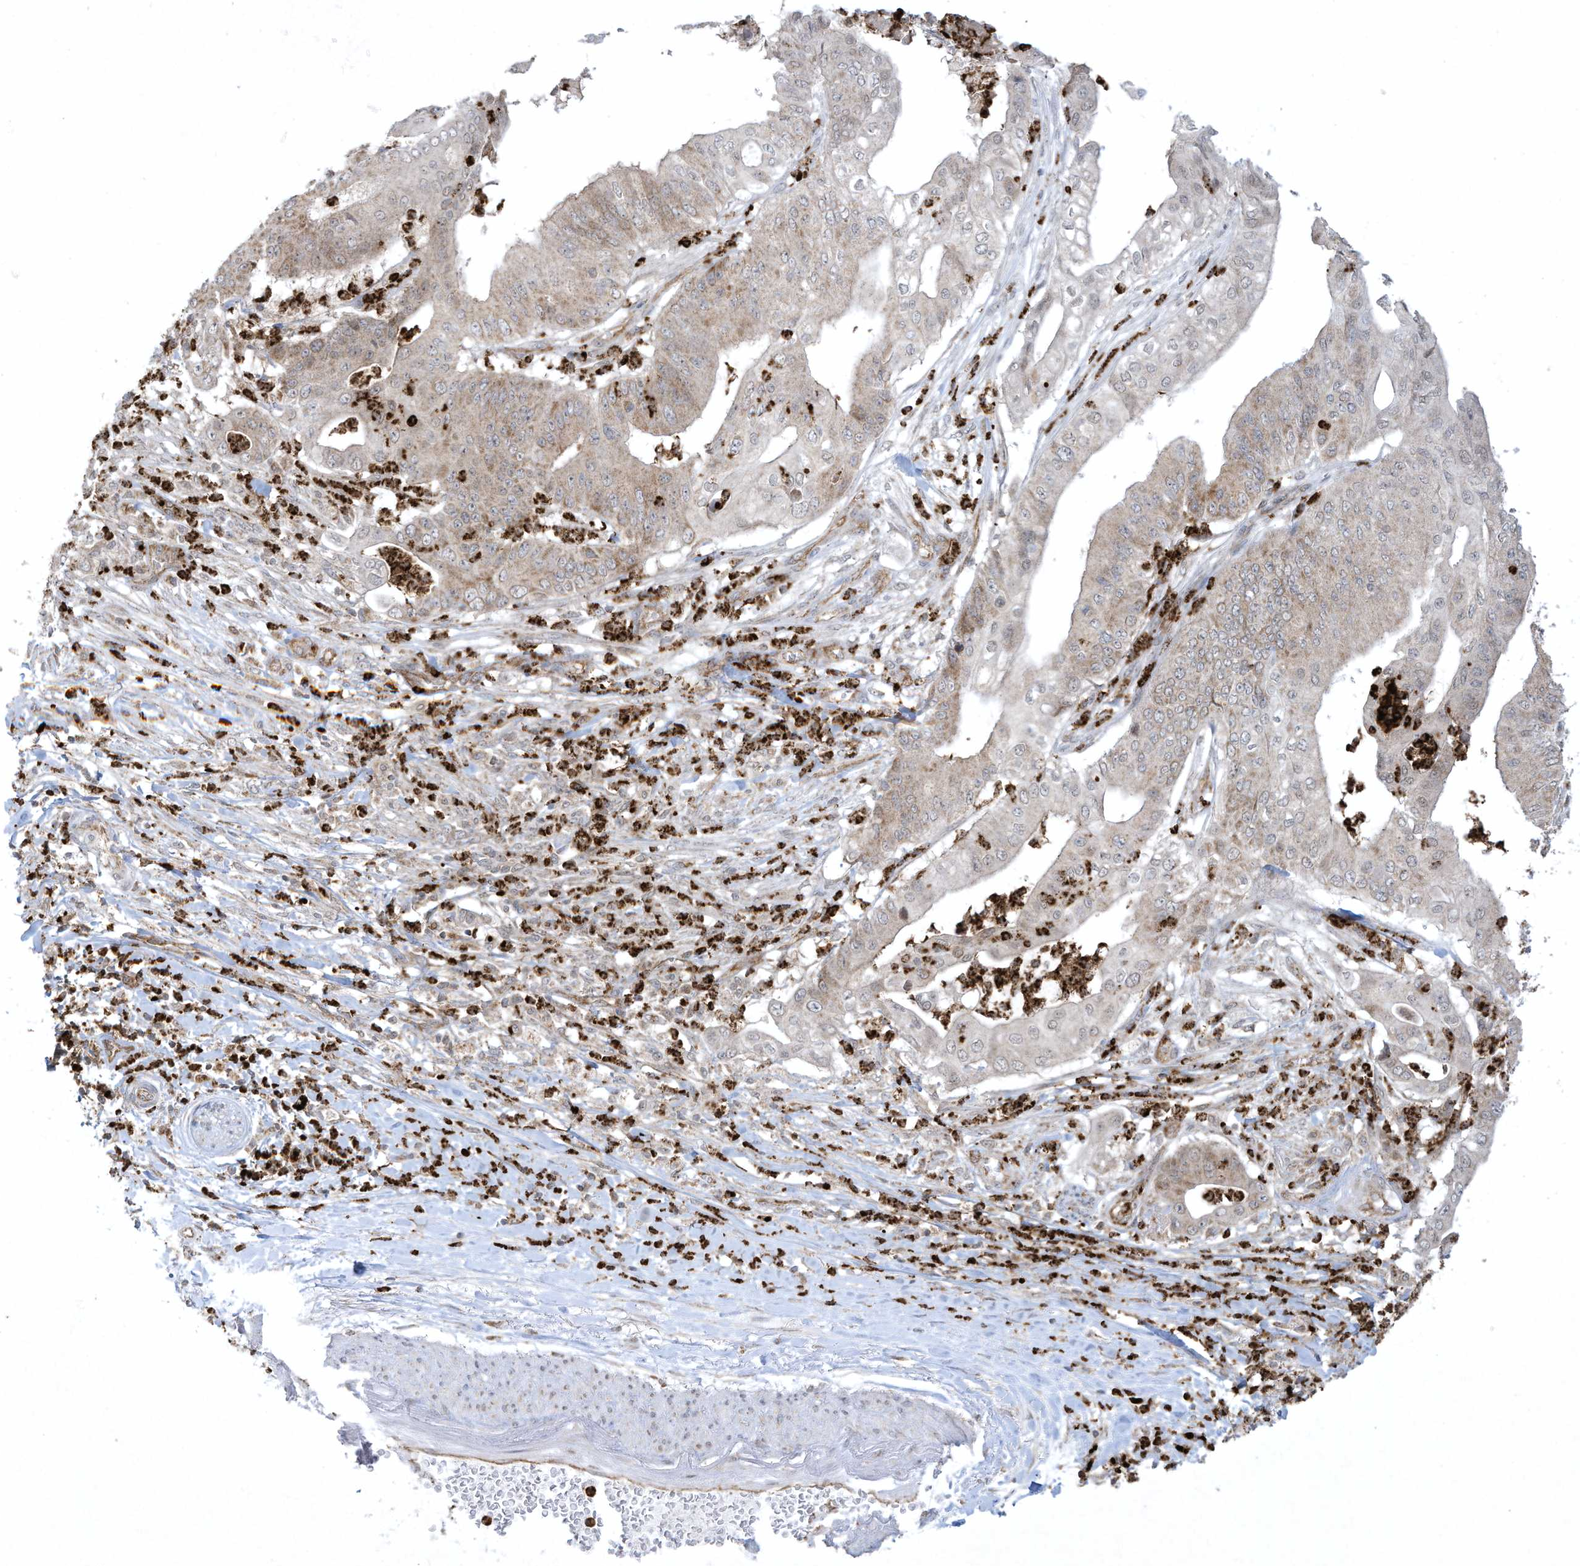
{"staining": {"intensity": "weak", "quantity": ">75%", "location": "cytoplasmic/membranous"}, "tissue": "pancreatic cancer", "cell_type": "Tumor cells", "image_type": "cancer", "snomed": [{"axis": "morphology", "description": "Adenocarcinoma, NOS"}, {"axis": "topography", "description": "Pancreas"}], "caption": "IHC (DAB) staining of human pancreatic cancer reveals weak cytoplasmic/membranous protein expression in about >75% of tumor cells. Nuclei are stained in blue.", "gene": "CHRNA4", "patient": {"sex": "female", "age": 77}}